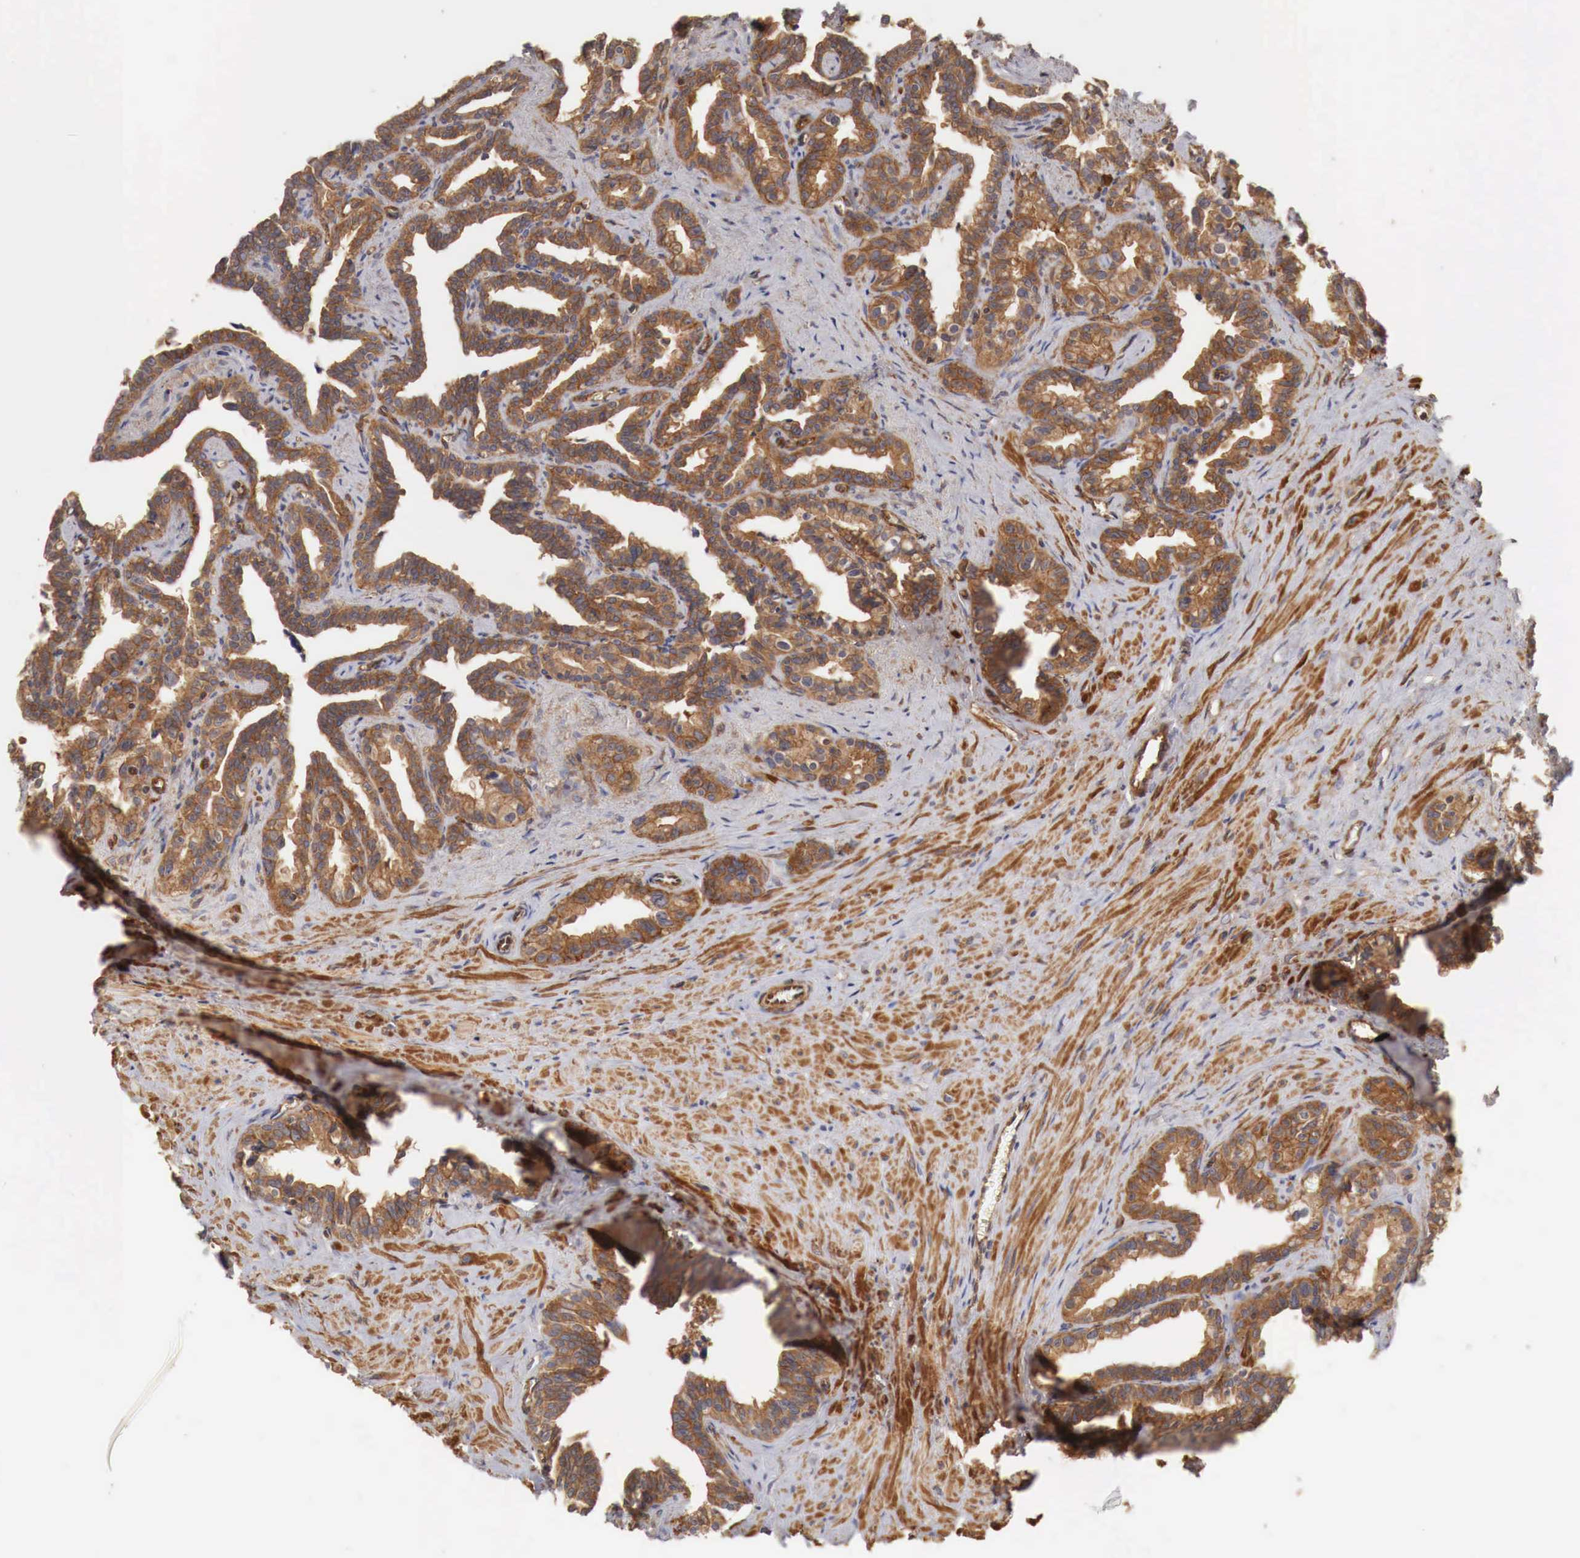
{"staining": {"intensity": "strong", "quantity": ">75%", "location": "cytoplasmic/membranous"}, "tissue": "seminal vesicle", "cell_type": "Glandular cells", "image_type": "normal", "snomed": [{"axis": "morphology", "description": "Normal tissue, NOS"}, {"axis": "topography", "description": "Seminal veicle"}], "caption": "A micrograph of human seminal vesicle stained for a protein reveals strong cytoplasmic/membranous brown staining in glandular cells. Ihc stains the protein of interest in brown and the nuclei are stained blue.", "gene": "ARMCX4", "patient": {"sex": "male", "age": 60}}